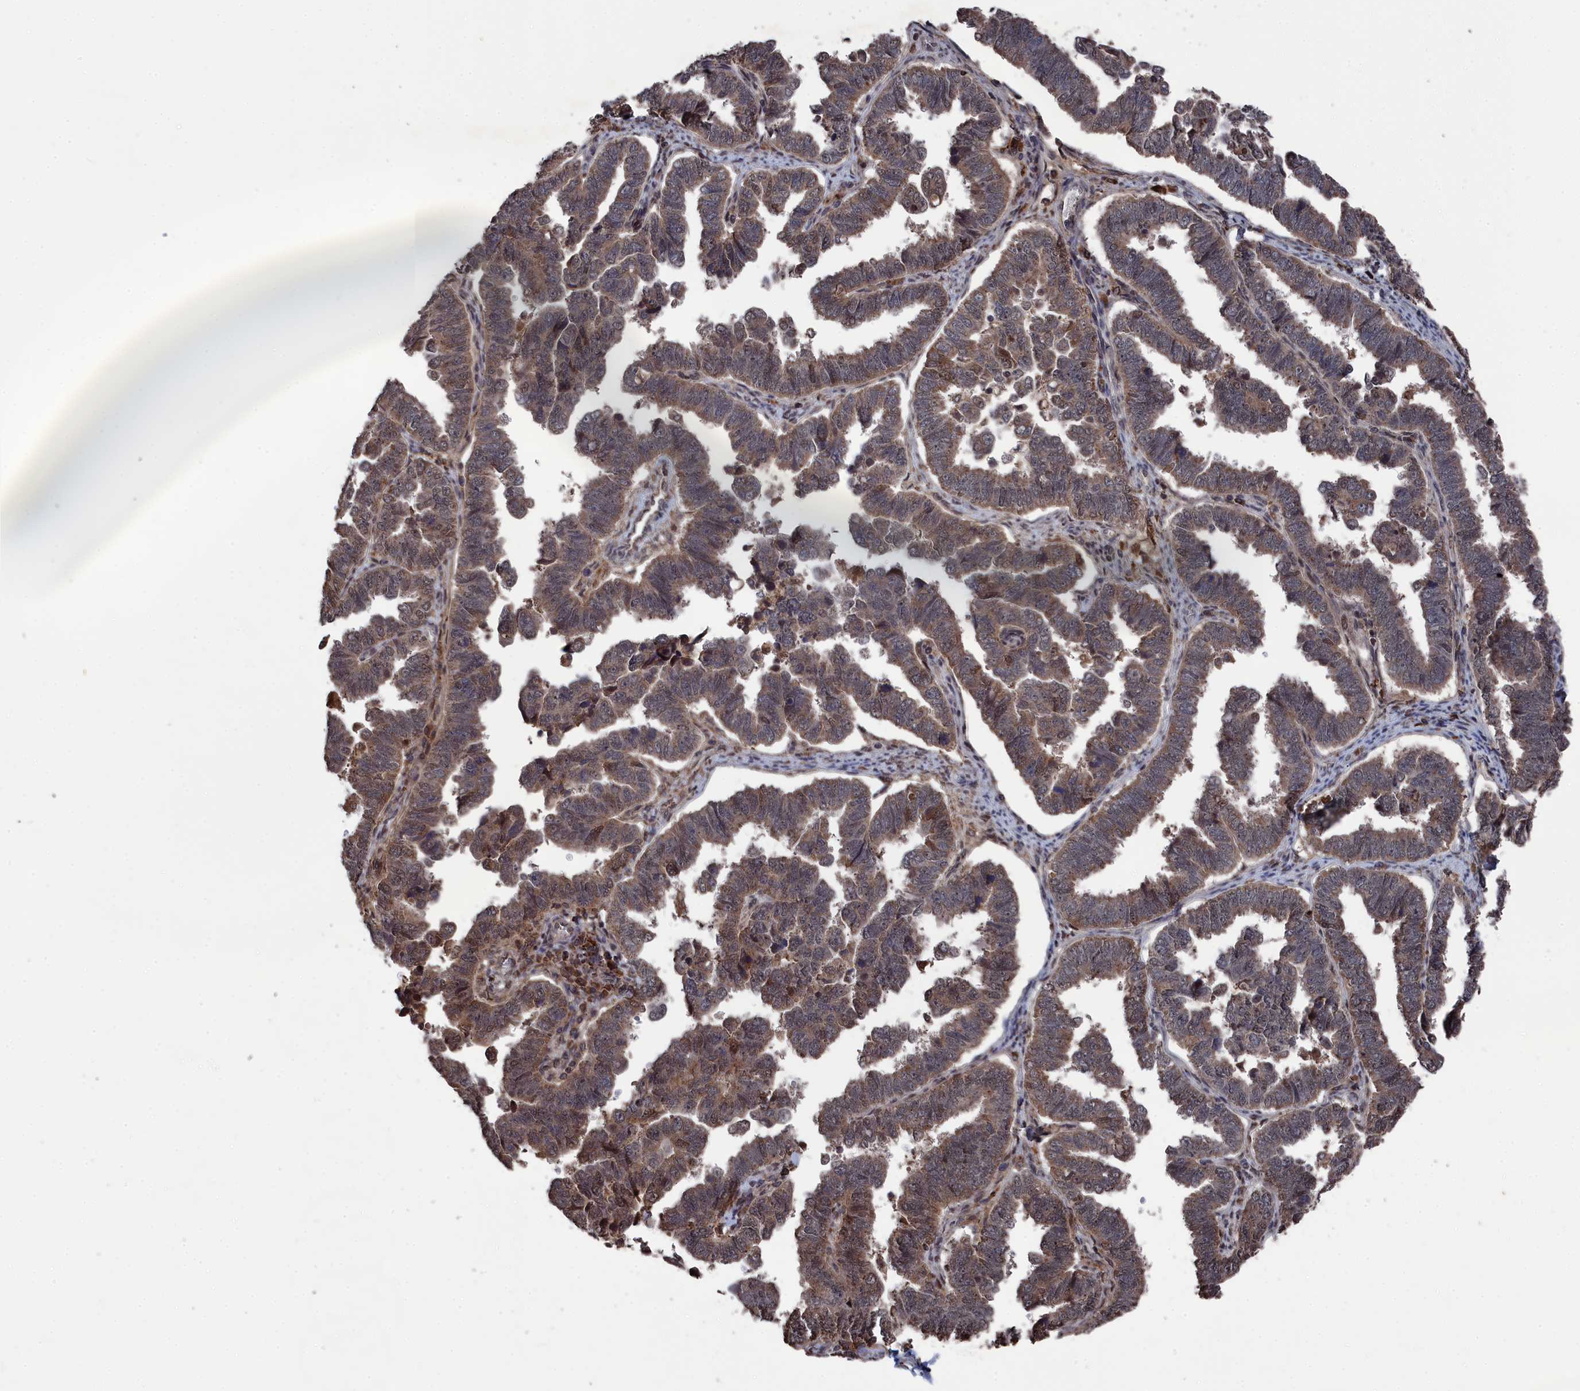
{"staining": {"intensity": "moderate", "quantity": "25%-75%", "location": "cytoplasmic/membranous,nuclear"}, "tissue": "endometrial cancer", "cell_type": "Tumor cells", "image_type": "cancer", "snomed": [{"axis": "morphology", "description": "Adenocarcinoma, NOS"}, {"axis": "topography", "description": "Endometrium"}], "caption": "A high-resolution image shows immunohistochemistry (IHC) staining of adenocarcinoma (endometrial), which displays moderate cytoplasmic/membranous and nuclear staining in approximately 25%-75% of tumor cells. The protein of interest is stained brown, and the nuclei are stained in blue (DAB (3,3'-diaminobenzidine) IHC with brightfield microscopy, high magnification).", "gene": "CEACAM21", "patient": {"sex": "female", "age": 75}}